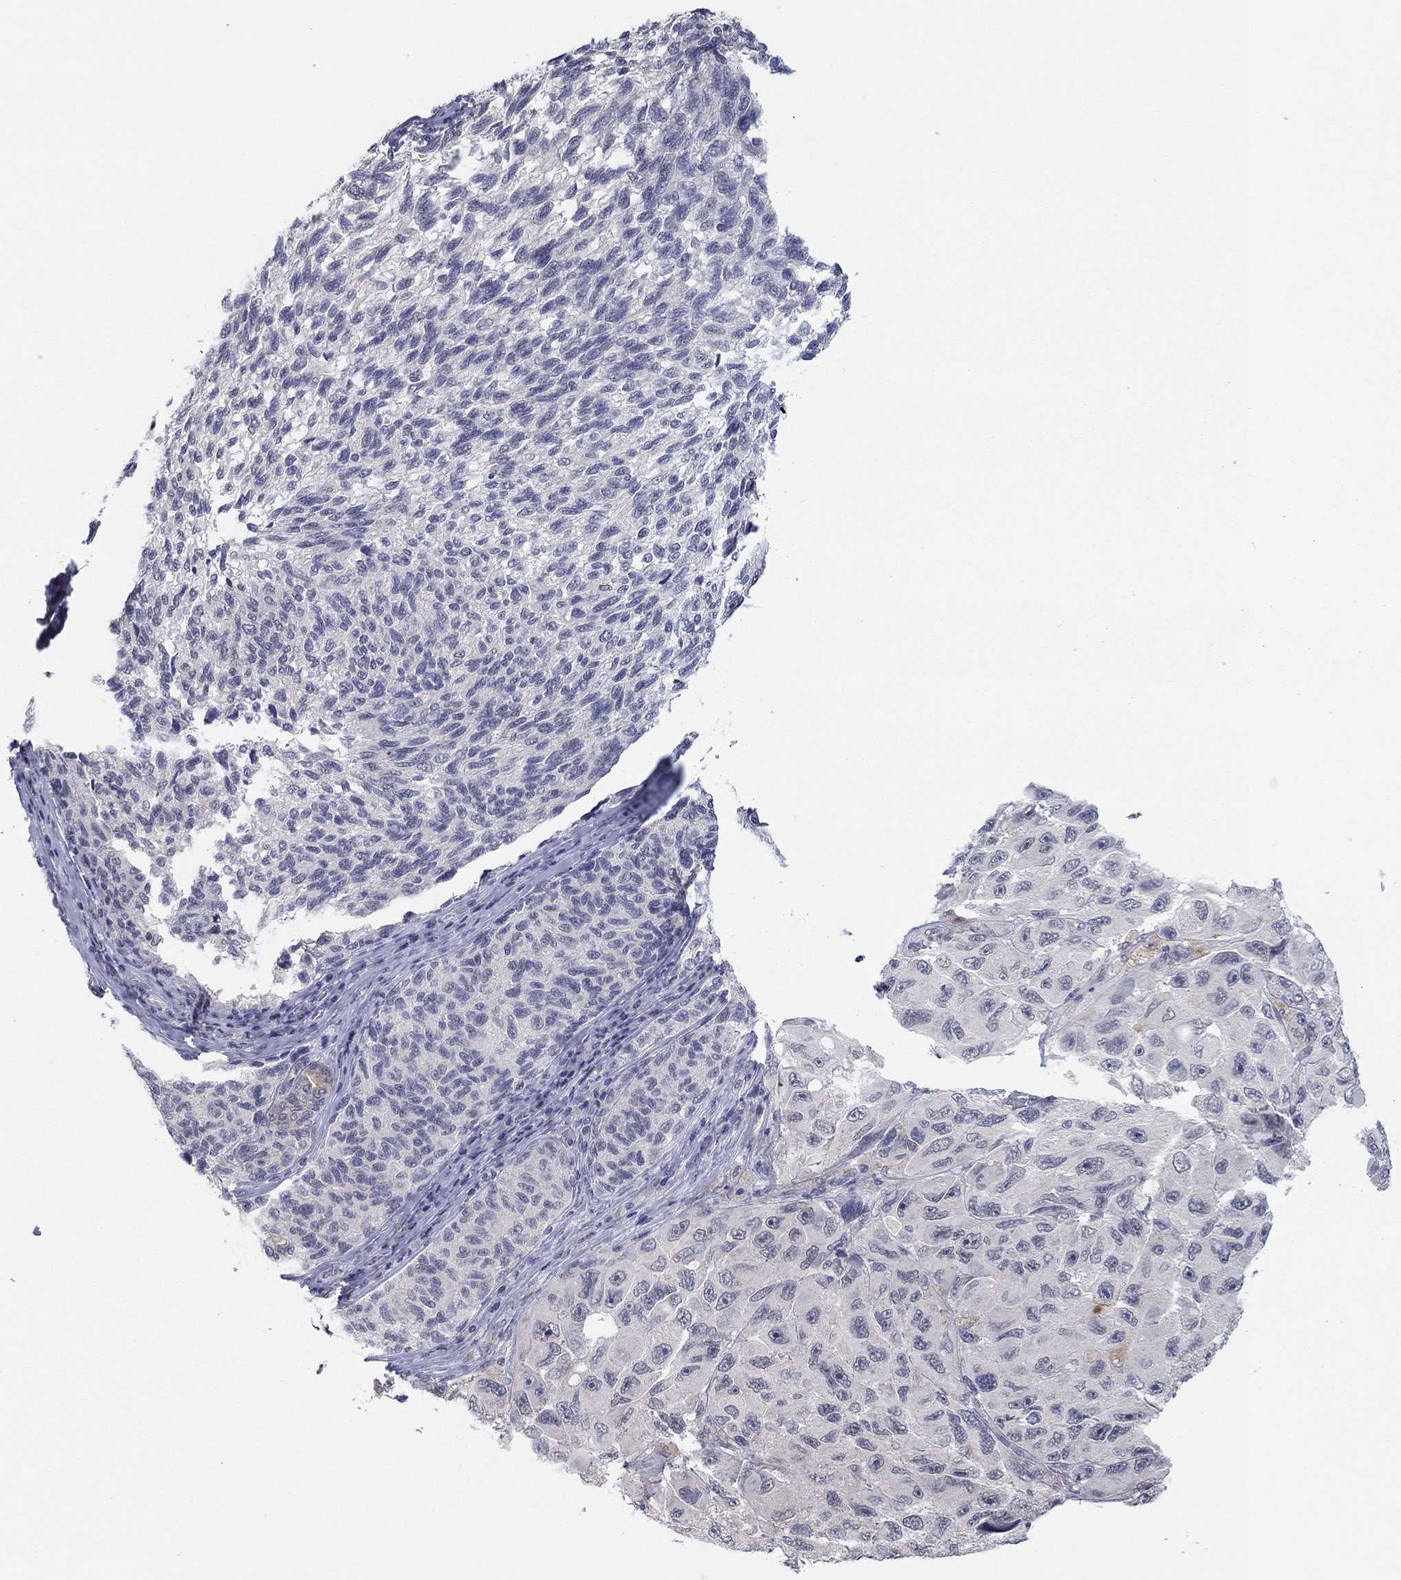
{"staining": {"intensity": "negative", "quantity": "none", "location": "none"}, "tissue": "melanoma", "cell_type": "Tumor cells", "image_type": "cancer", "snomed": [{"axis": "morphology", "description": "Malignant melanoma, NOS"}, {"axis": "topography", "description": "Skin"}], "caption": "Tumor cells show no significant expression in melanoma. (IHC, brightfield microscopy, high magnification).", "gene": "SLC22A2", "patient": {"sex": "female", "age": 73}}